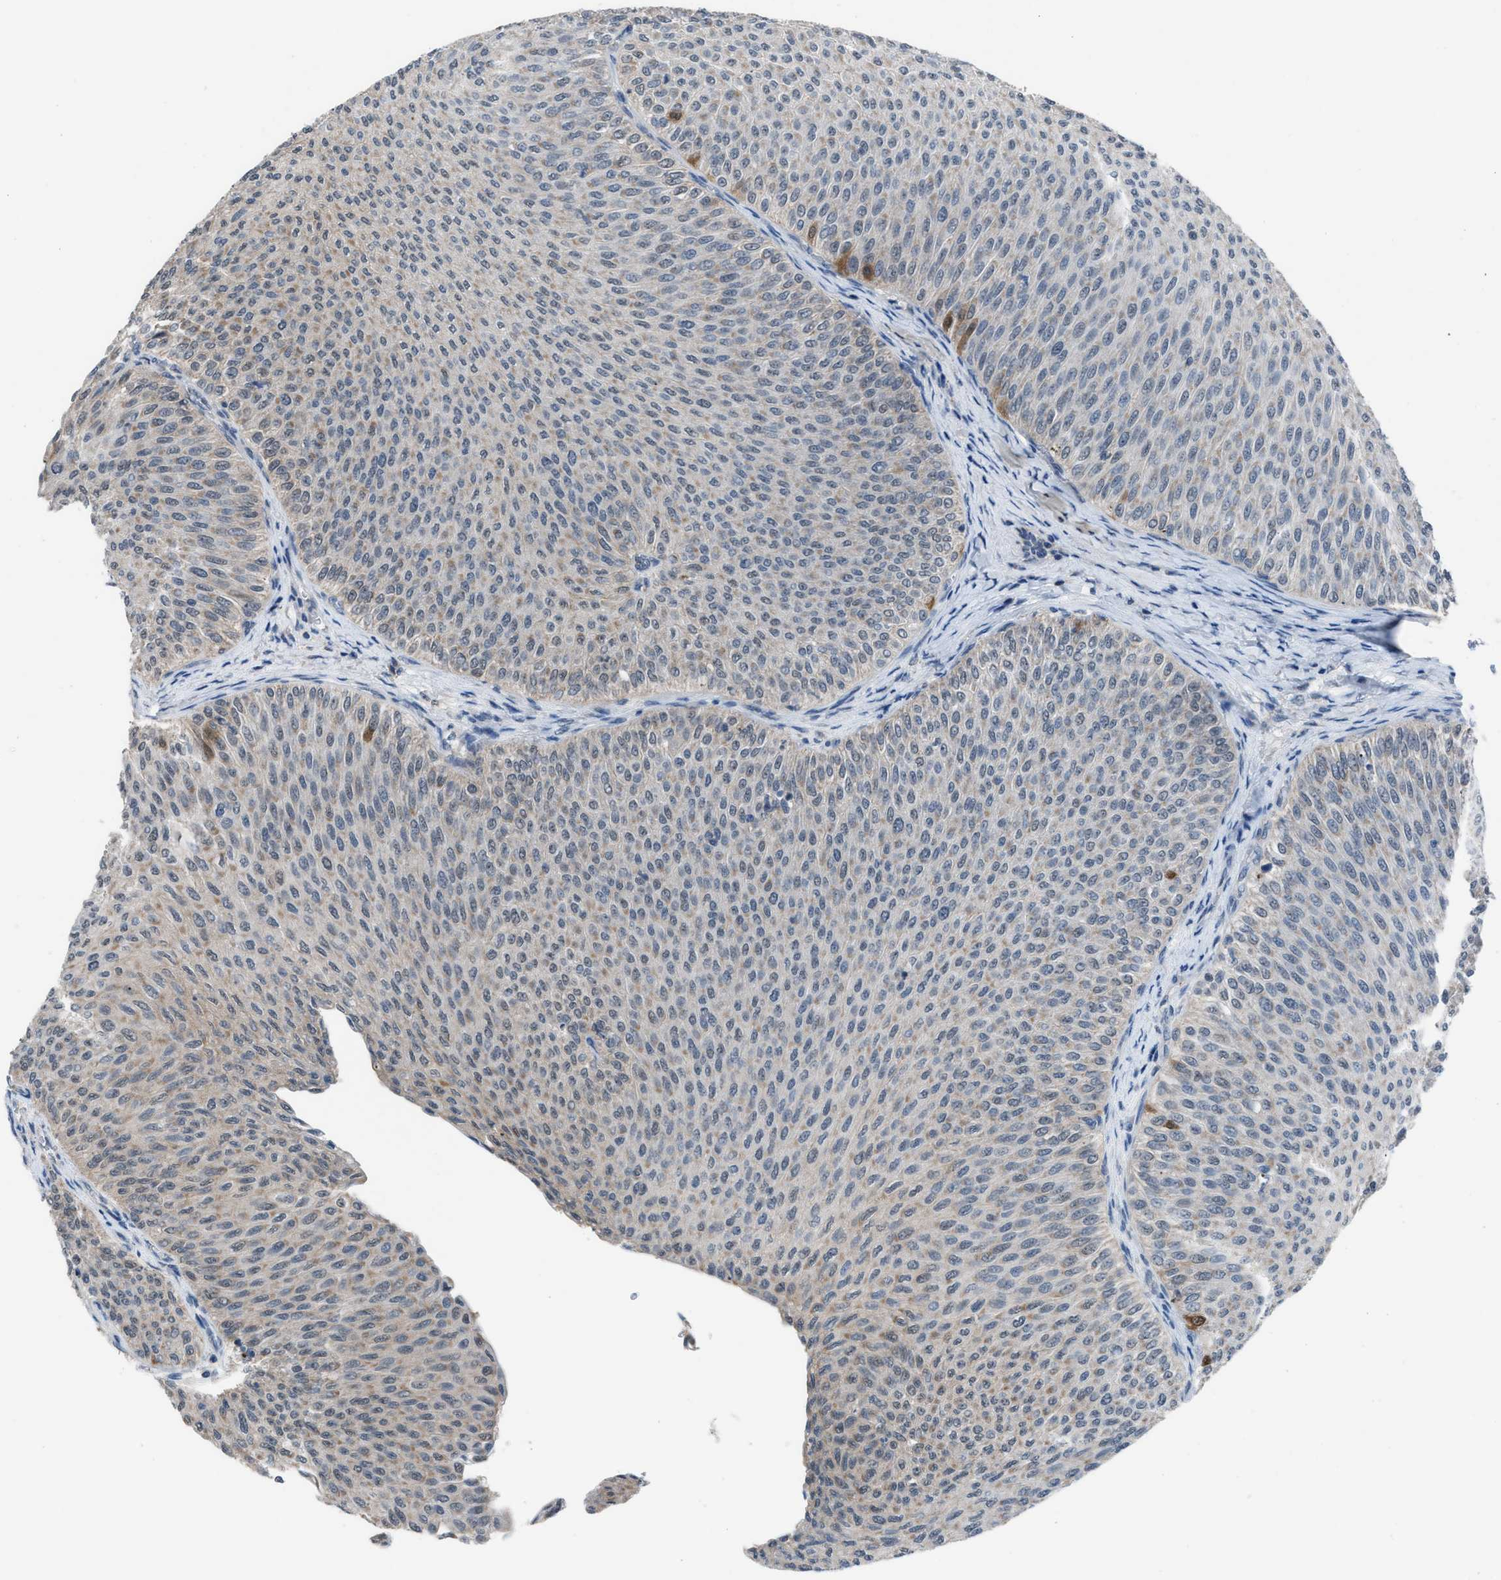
{"staining": {"intensity": "weak", "quantity": "<25%", "location": "cytoplasmic/membranous"}, "tissue": "urothelial cancer", "cell_type": "Tumor cells", "image_type": "cancer", "snomed": [{"axis": "morphology", "description": "Urothelial carcinoma, Low grade"}, {"axis": "topography", "description": "Urinary bladder"}], "caption": "Immunohistochemistry (IHC) histopathology image of urothelial cancer stained for a protein (brown), which displays no expression in tumor cells.", "gene": "ANAPC11", "patient": {"sex": "male", "age": 78}}